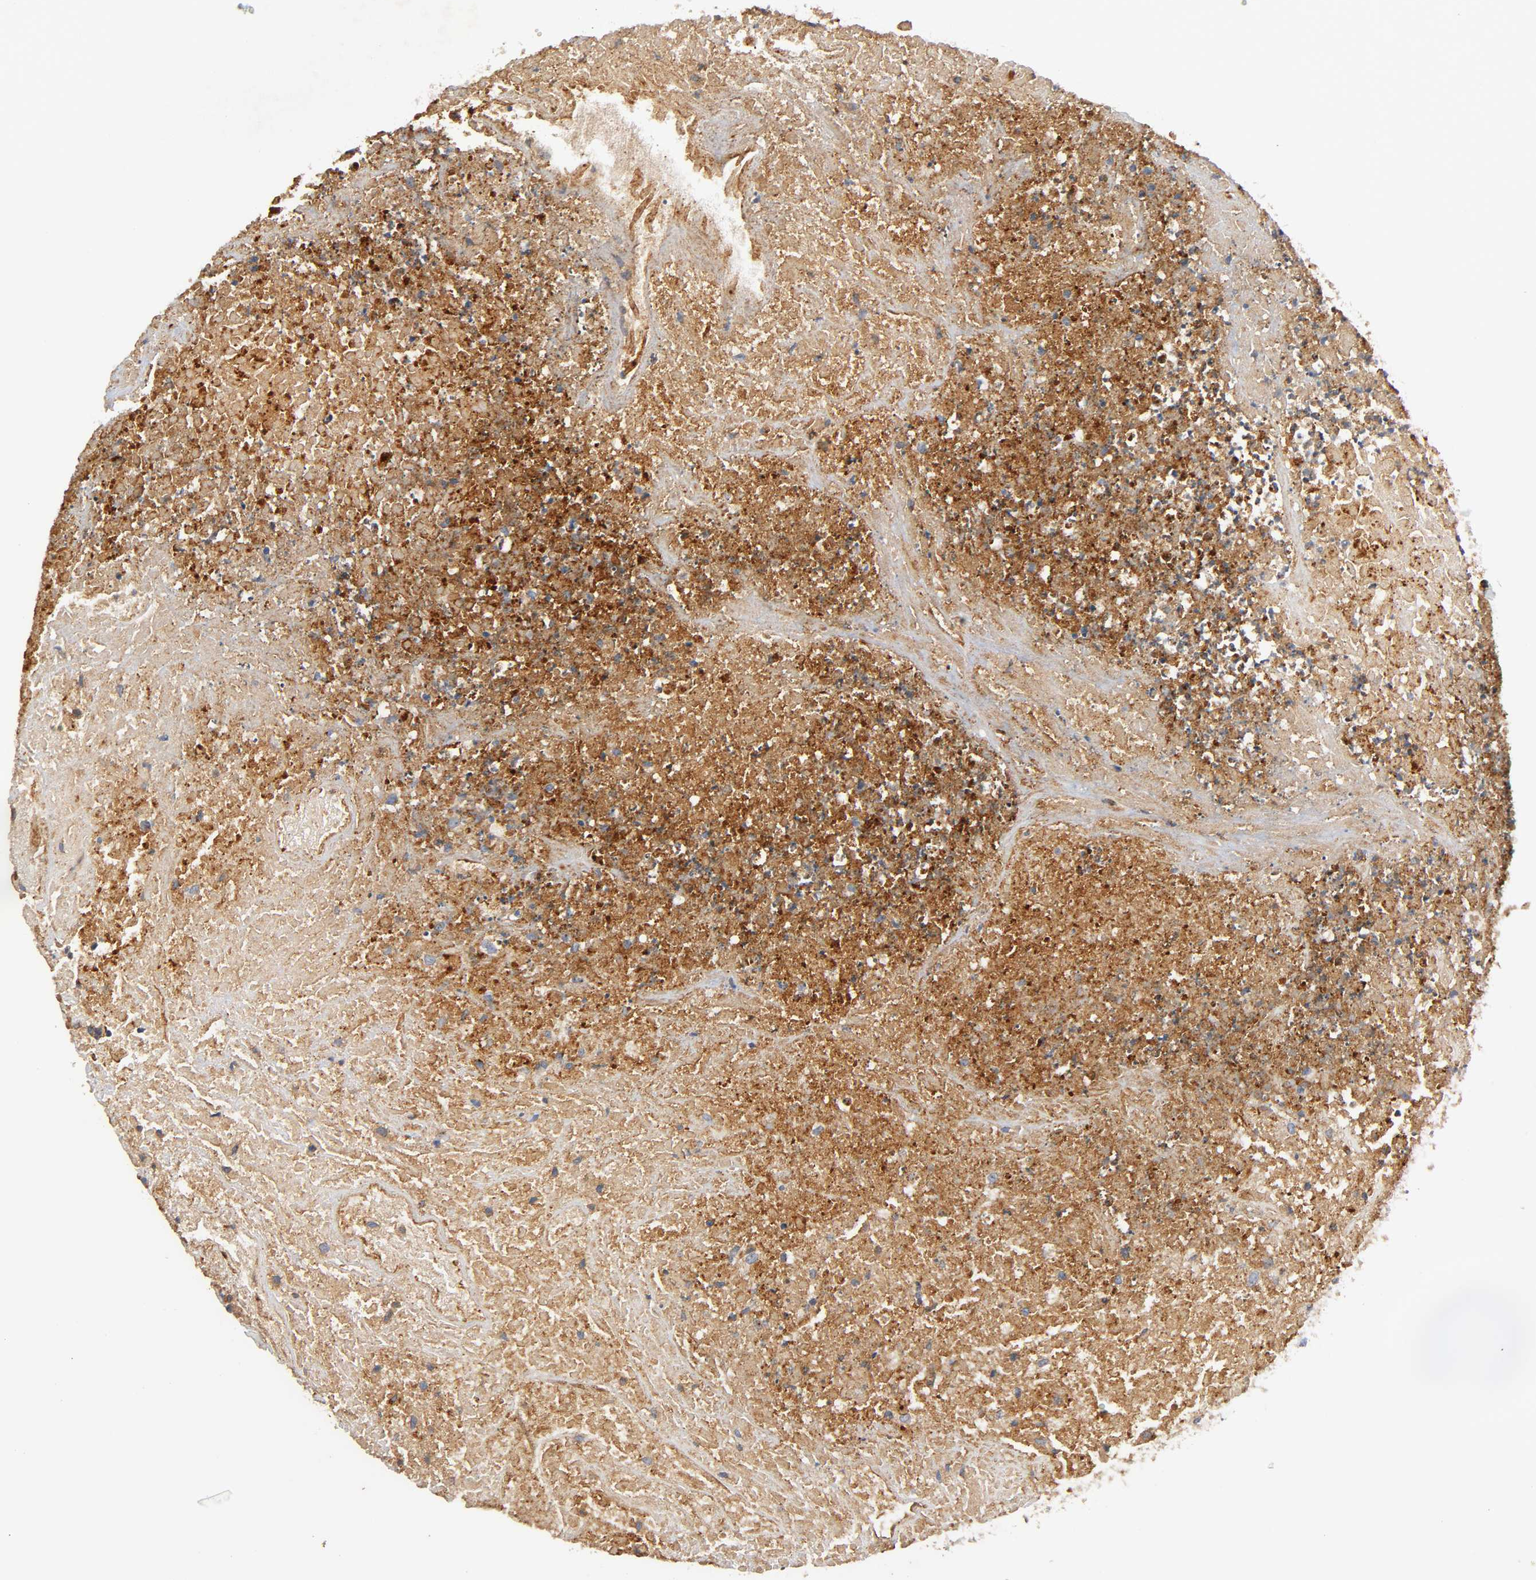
{"staining": {"intensity": "strong", "quantity": ">75%", "location": "cytoplasmic/membranous"}, "tissue": "testis cancer", "cell_type": "Tumor cells", "image_type": "cancer", "snomed": [{"axis": "morphology", "description": "Necrosis, NOS"}, {"axis": "morphology", "description": "Carcinoma, Embryonal, NOS"}, {"axis": "topography", "description": "Testis"}], "caption": "Testis embryonal carcinoma stained for a protein displays strong cytoplasmic/membranous positivity in tumor cells. Using DAB (3,3'-diaminobenzidine) (brown) and hematoxylin (blue) stains, captured at high magnification using brightfield microscopy.", "gene": "IFITM3", "patient": {"sex": "male", "age": 19}}